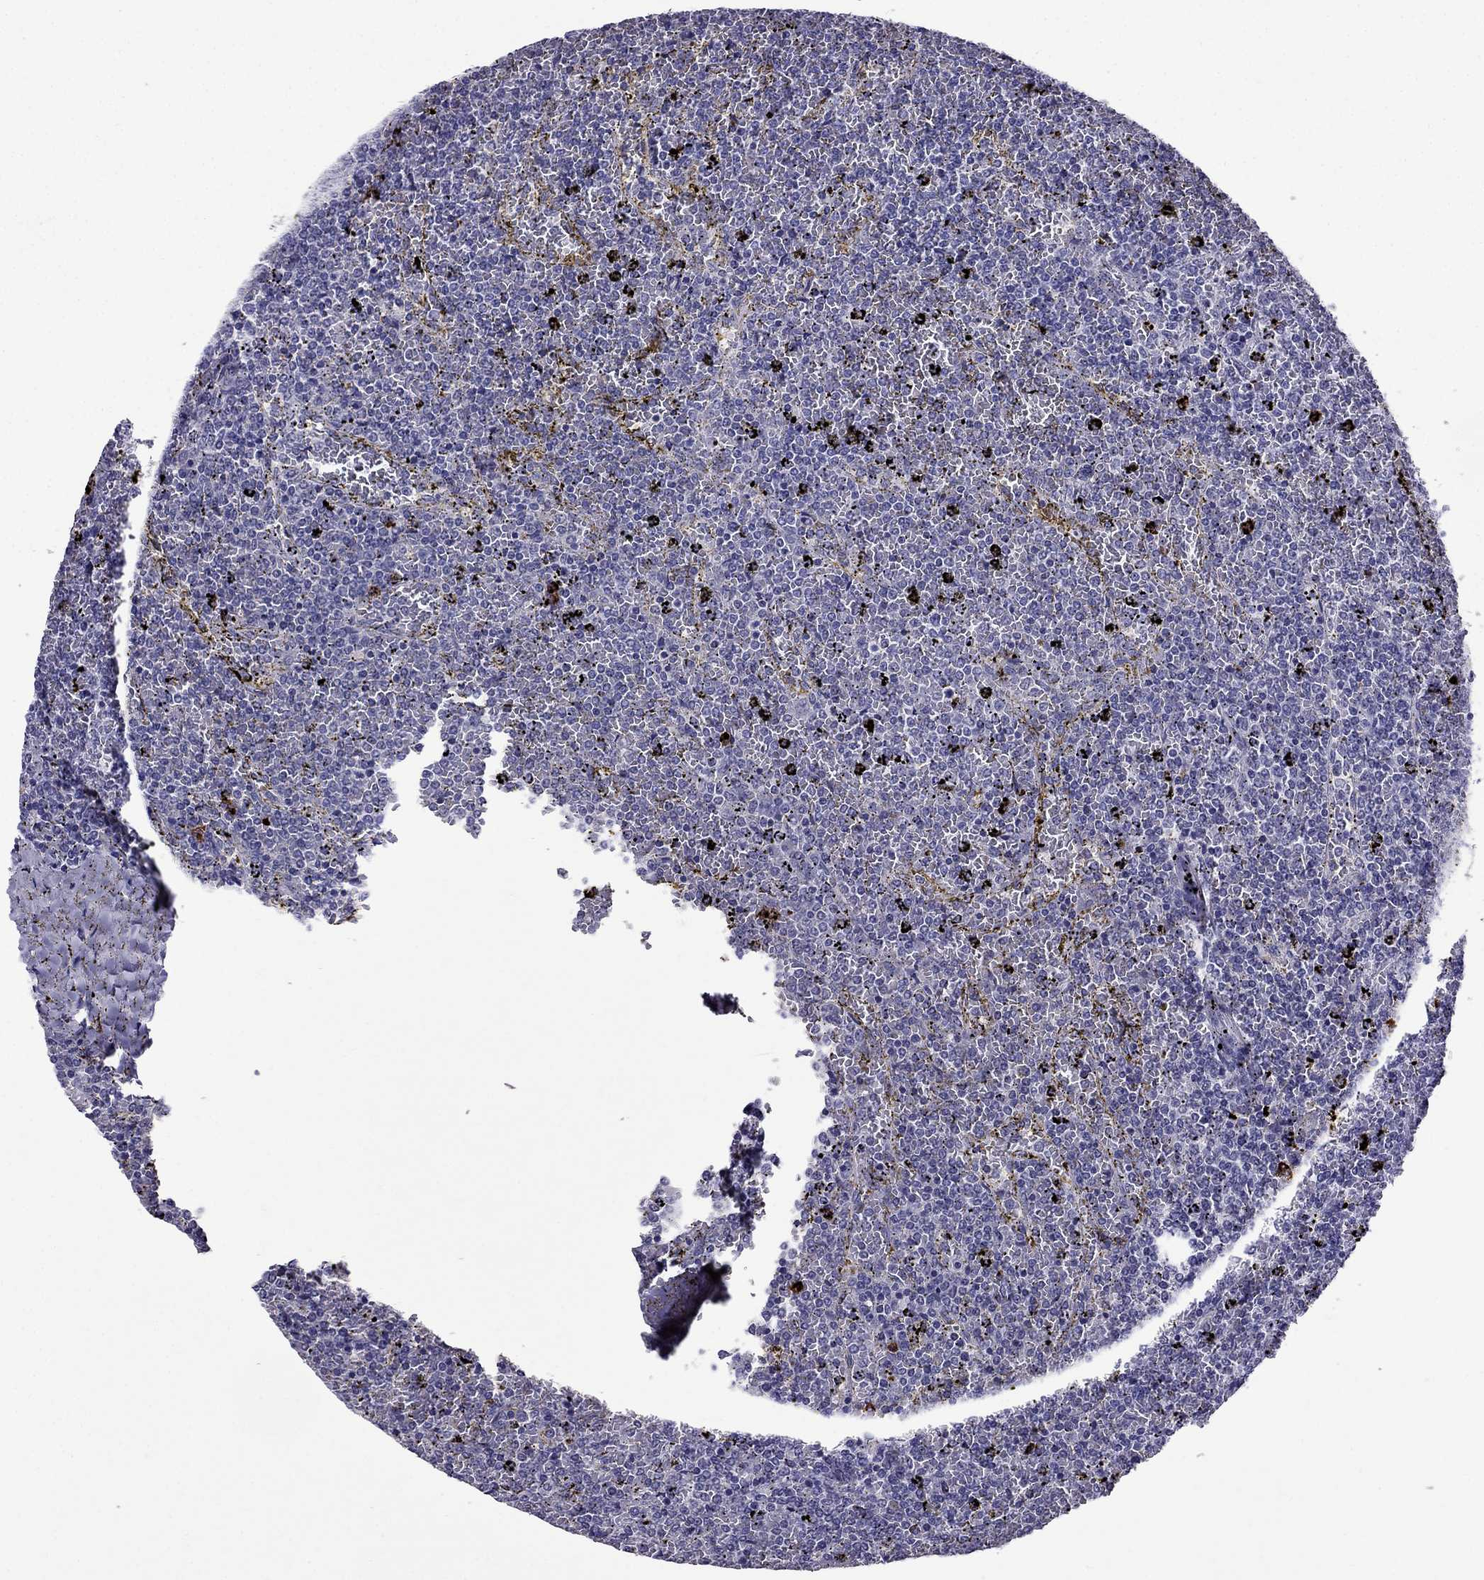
{"staining": {"intensity": "negative", "quantity": "none", "location": "none"}, "tissue": "lymphoma", "cell_type": "Tumor cells", "image_type": "cancer", "snomed": [{"axis": "morphology", "description": "Malignant lymphoma, non-Hodgkin's type, Low grade"}, {"axis": "topography", "description": "Spleen"}], "caption": "There is no significant expression in tumor cells of malignant lymphoma, non-Hodgkin's type (low-grade).", "gene": "OLFM4", "patient": {"sex": "female", "age": 77}}